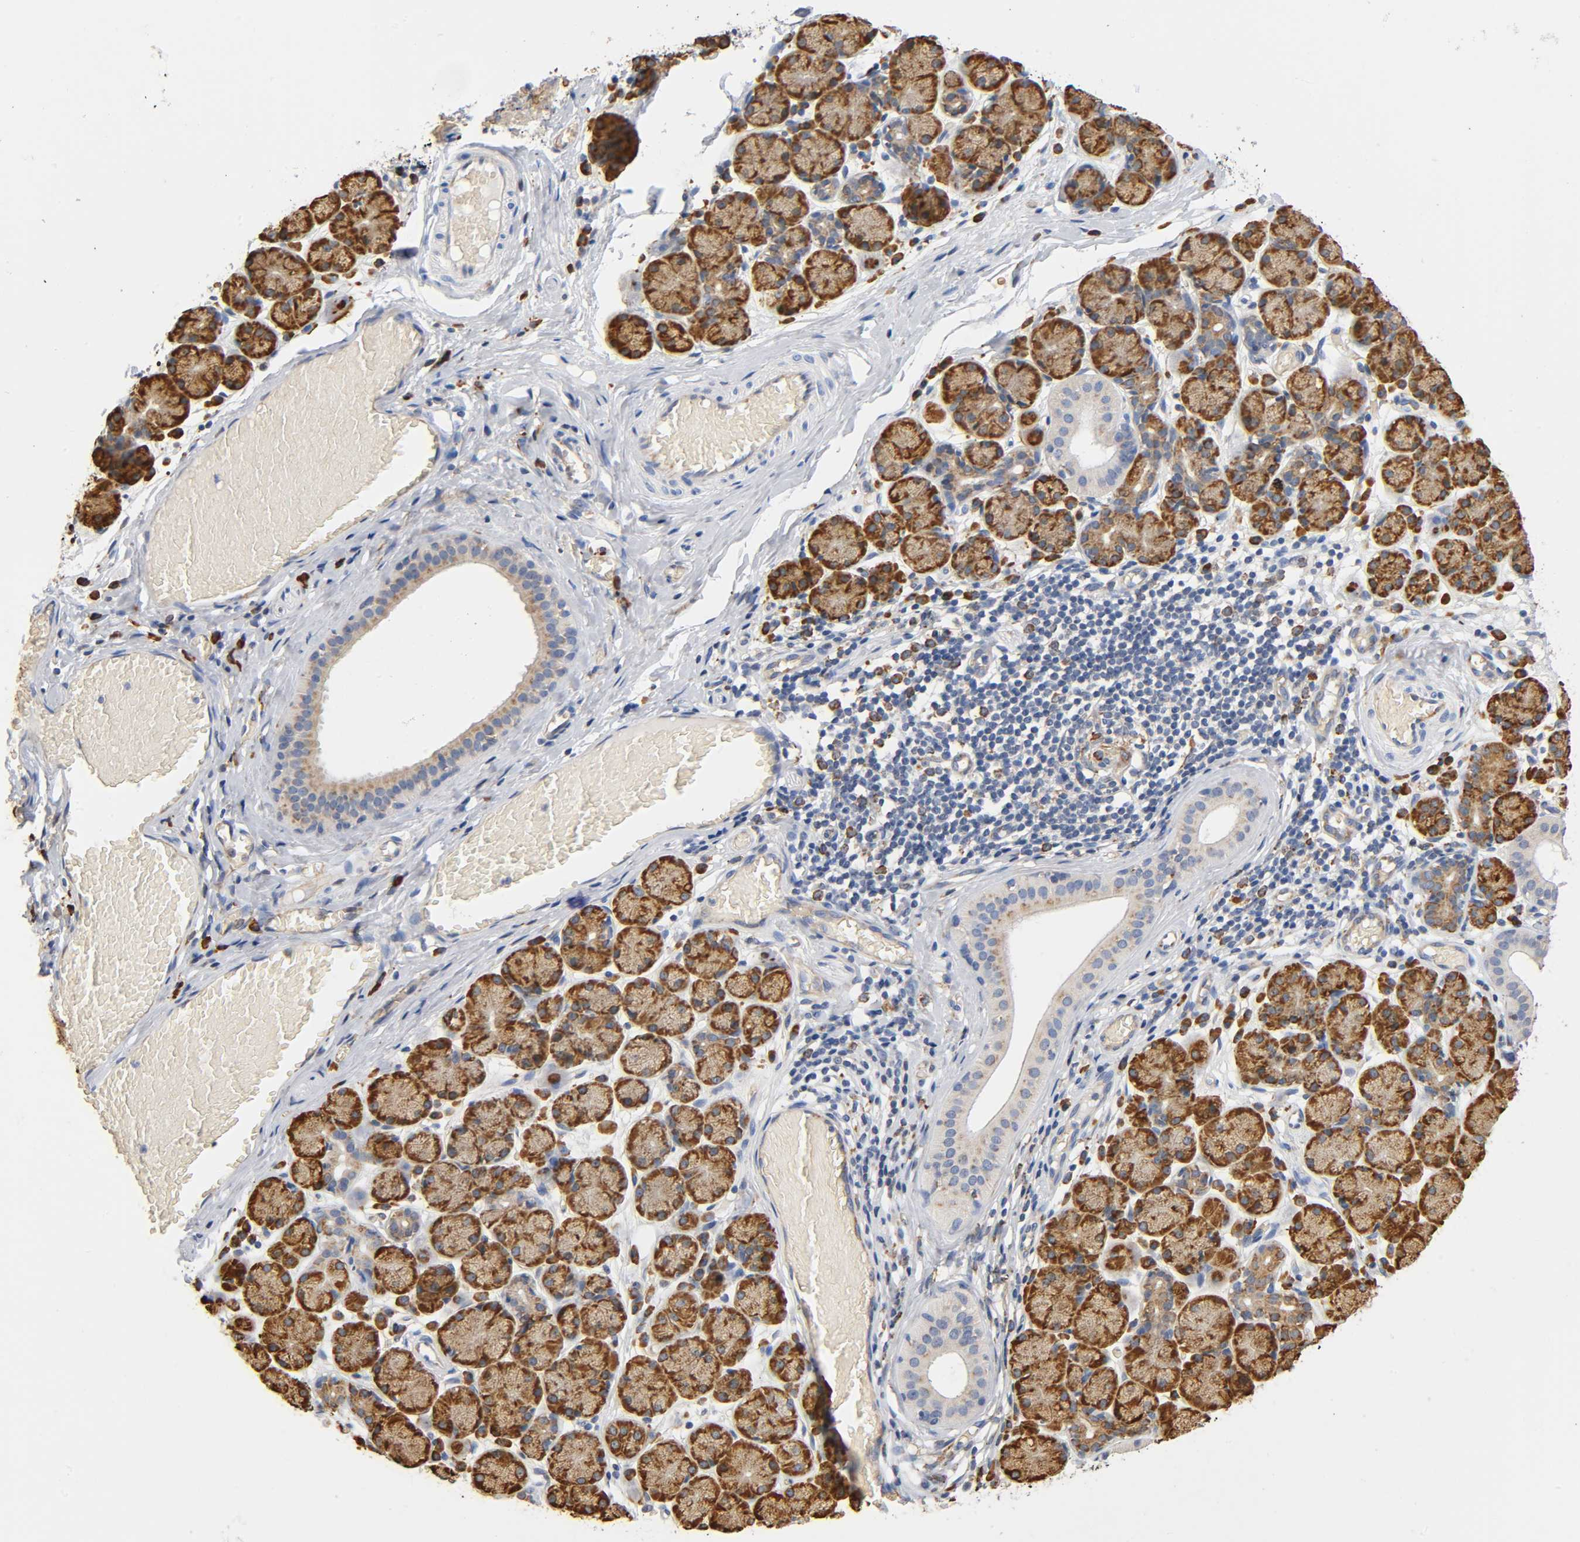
{"staining": {"intensity": "strong", "quantity": ">75%", "location": "cytoplasmic/membranous"}, "tissue": "salivary gland", "cell_type": "Glandular cells", "image_type": "normal", "snomed": [{"axis": "morphology", "description": "Normal tissue, NOS"}, {"axis": "topography", "description": "Salivary gland"}], "caption": "Salivary gland stained with DAB (3,3'-diaminobenzidine) IHC exhibits high levels of strong cytoplasmic/membranous expression in about >75% of glandular cells.", "gene": "UCKL1", "patient": {"sex": "female", "age": 24}}